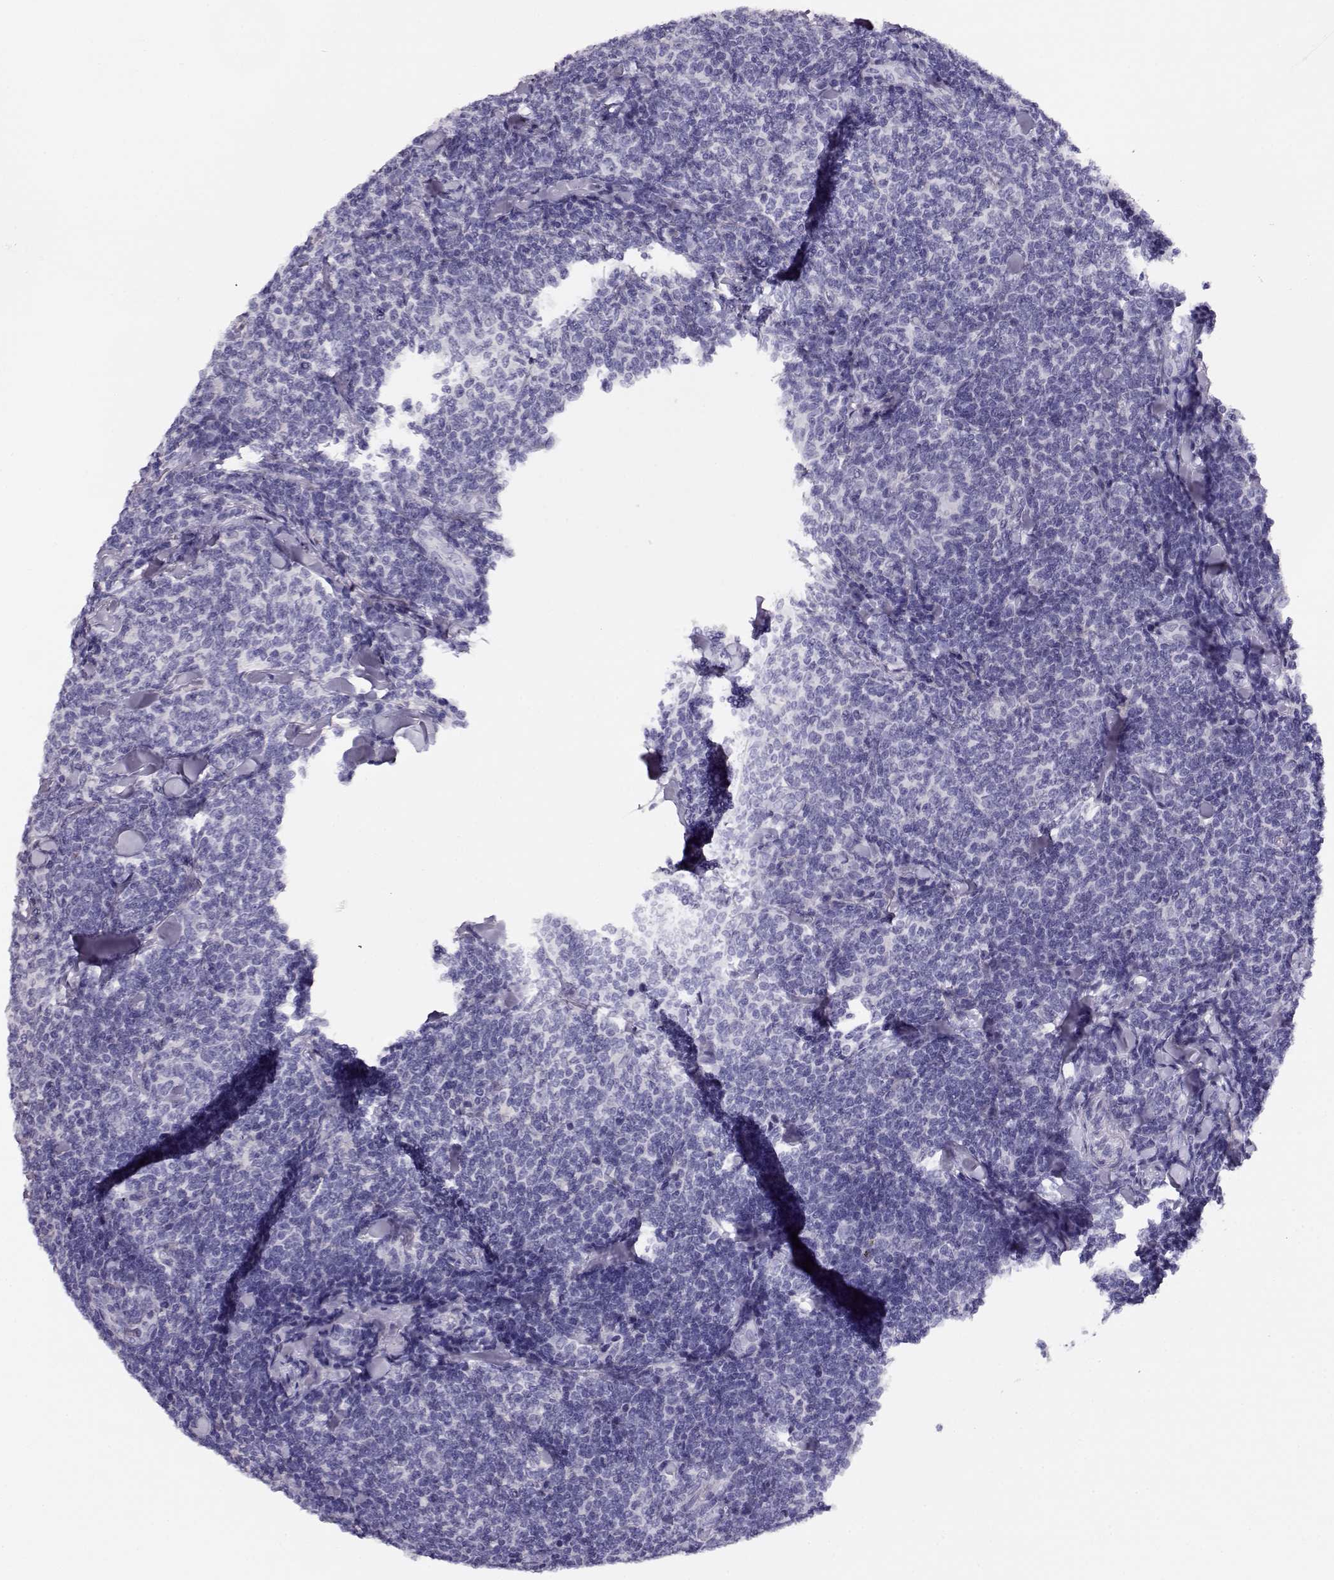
{"staining": {"intensity": "negative", "quantity": "none", "location": "none"}, "tissue": "lymphoma", "cell_type": "Tumor cells", "image_type": "cancer", "snomed": [{"axis": "morphology", "description": "Malignant lymphoma, non-Hodgkin's type, Low grade"}, {"axis": "topography", "description": "Lymph node"}], "caption": "Tumor cells are negative for protein expression in human lymphoma. (Immunohistochemistry (ihc), brightfield microscopy, high magnification).", "gene": "CRX", "patient": {"sex": "female", "age": 56}}